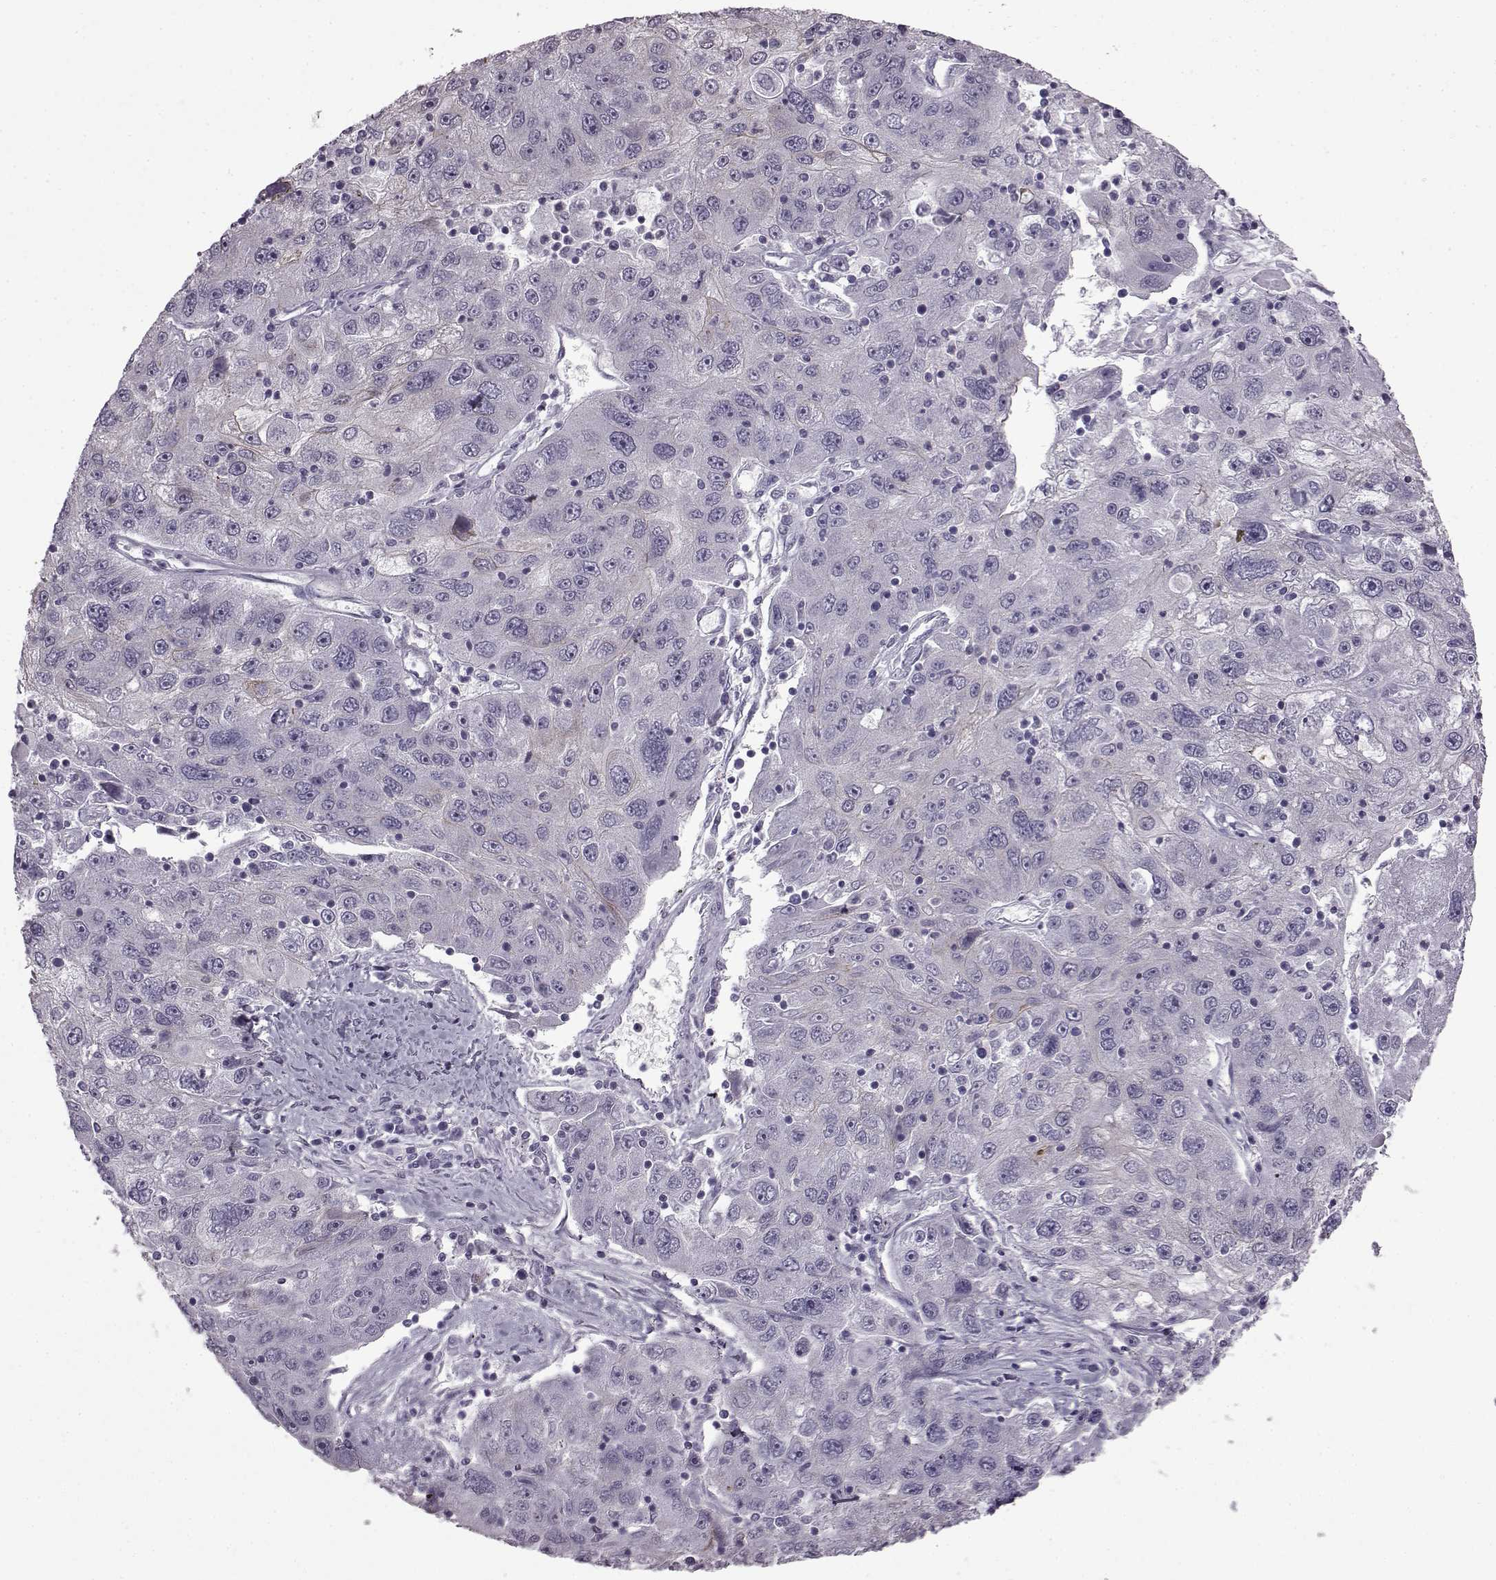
{"staining": {"intensity": "negative", "quantity": "none", "location": "none"}, "tissue": "stomach cancer", "cell_type": "Tumor cells", "image_type": "cancer", "snomed": [{"axis": "morphology", "description": "Adenocarcinoma, NOS"}, {"axis": "topography", "description": "Stomach"}], "caption": "Immunohistochemistry (IHC) micrograph of stomach adenocarcinoma stained for a protein (brown), which shows no positivity in tumor cells.", "gene": "SLC28A2", "patient": {"sex": "male", "age": 56}}